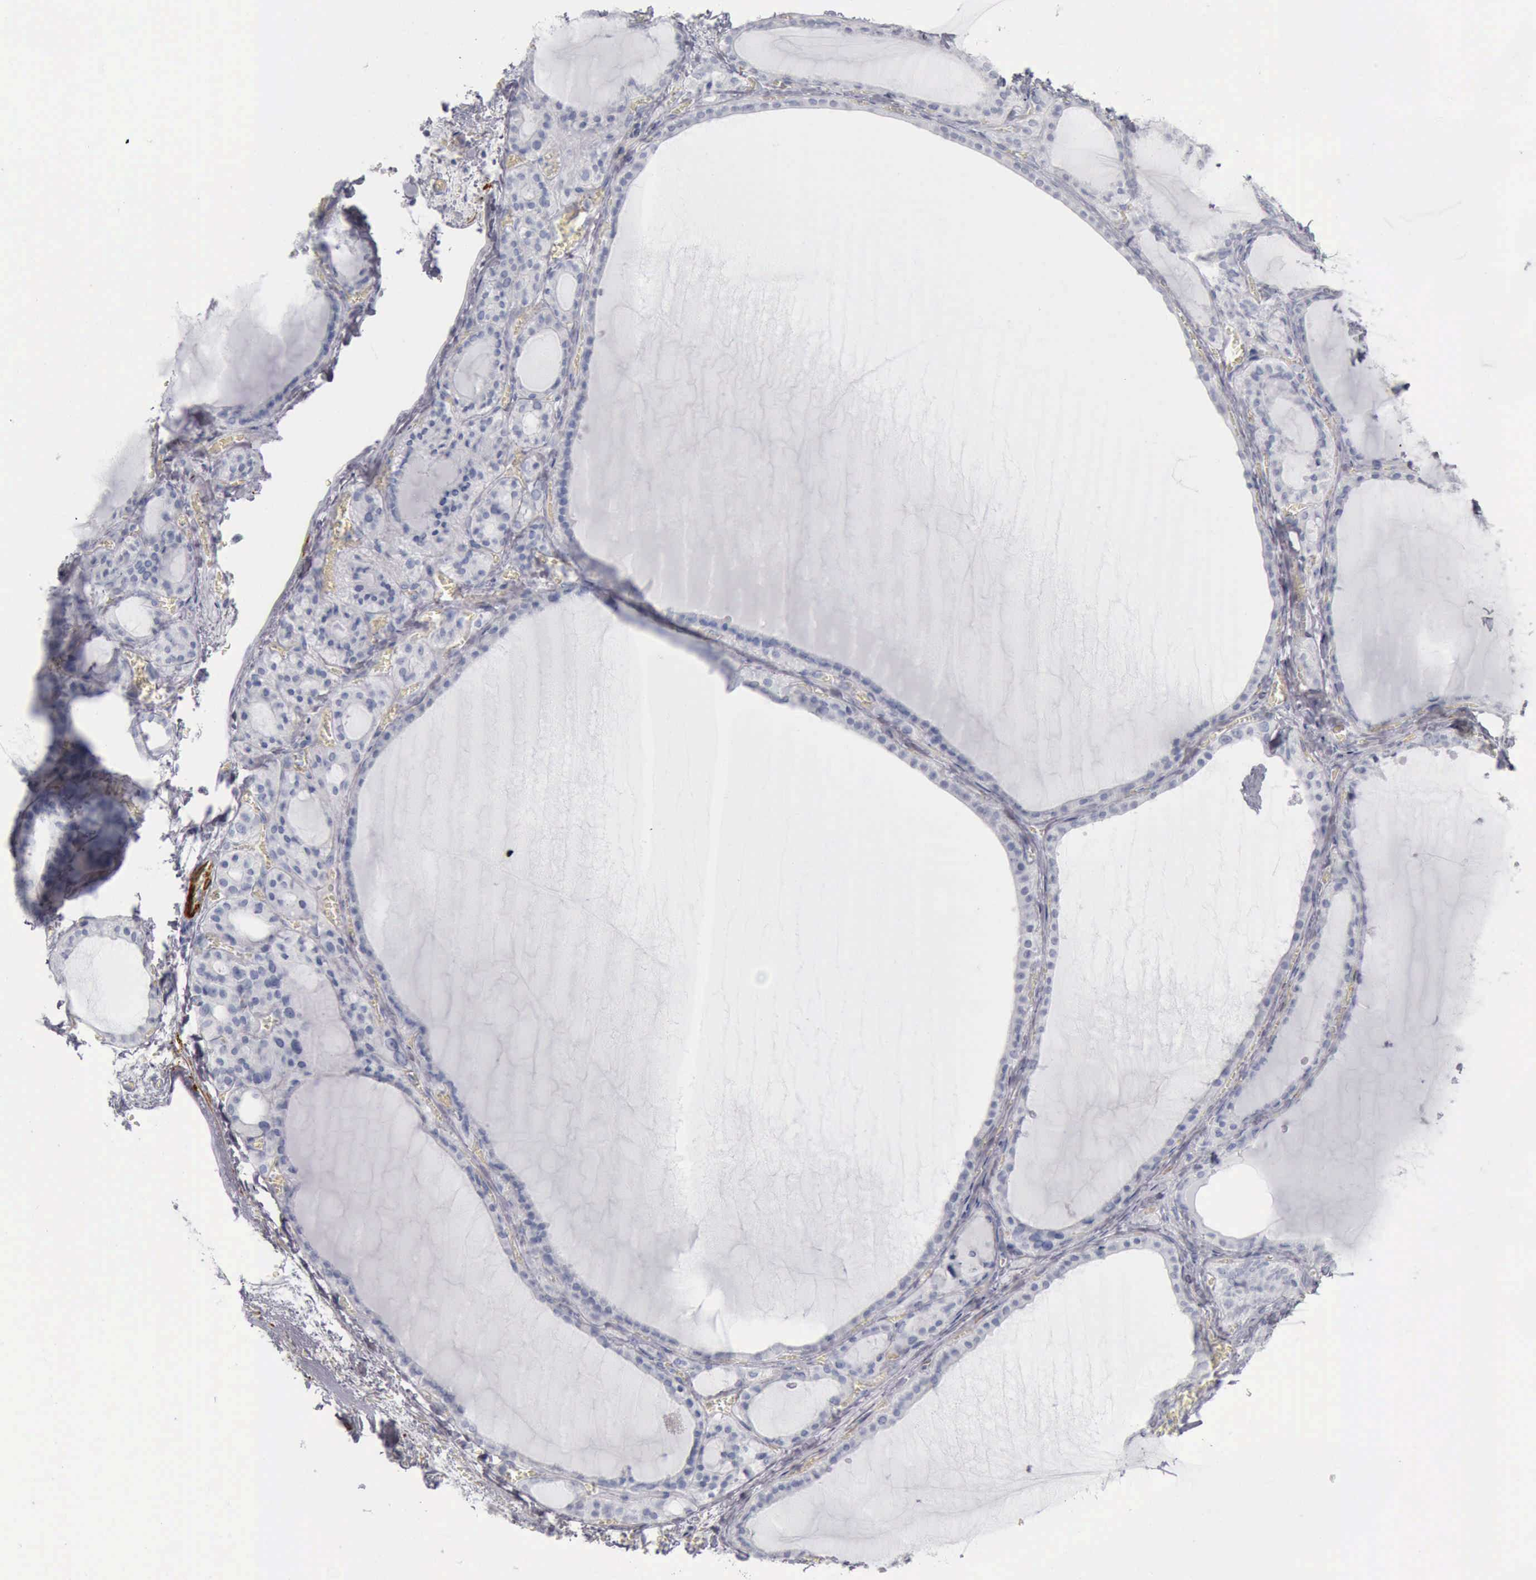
{"staining": {"intensity": "negative", "quantity": "none", "location": "none"}, "tissue": "thyroid gland", "cell_type": "Glandular cells", "image_type": "normal", "snomed": [{"axis": "morphology", "description": "Normal tissue, NOS"}, {"axis": "topography", "description": "Thyroid gland"}], "caption": "Glandular cells are negative for protein expression in normal human thyroid gland. The staining was performed using DAB (3,3'-diaminobenzidine) to visualize the protein expression in brown, while the nuclei were stained in blue with hematoxylin (Magnification: 20x).", "gene": "CALD1", "patient": {"sex": "female", "age": 55}}